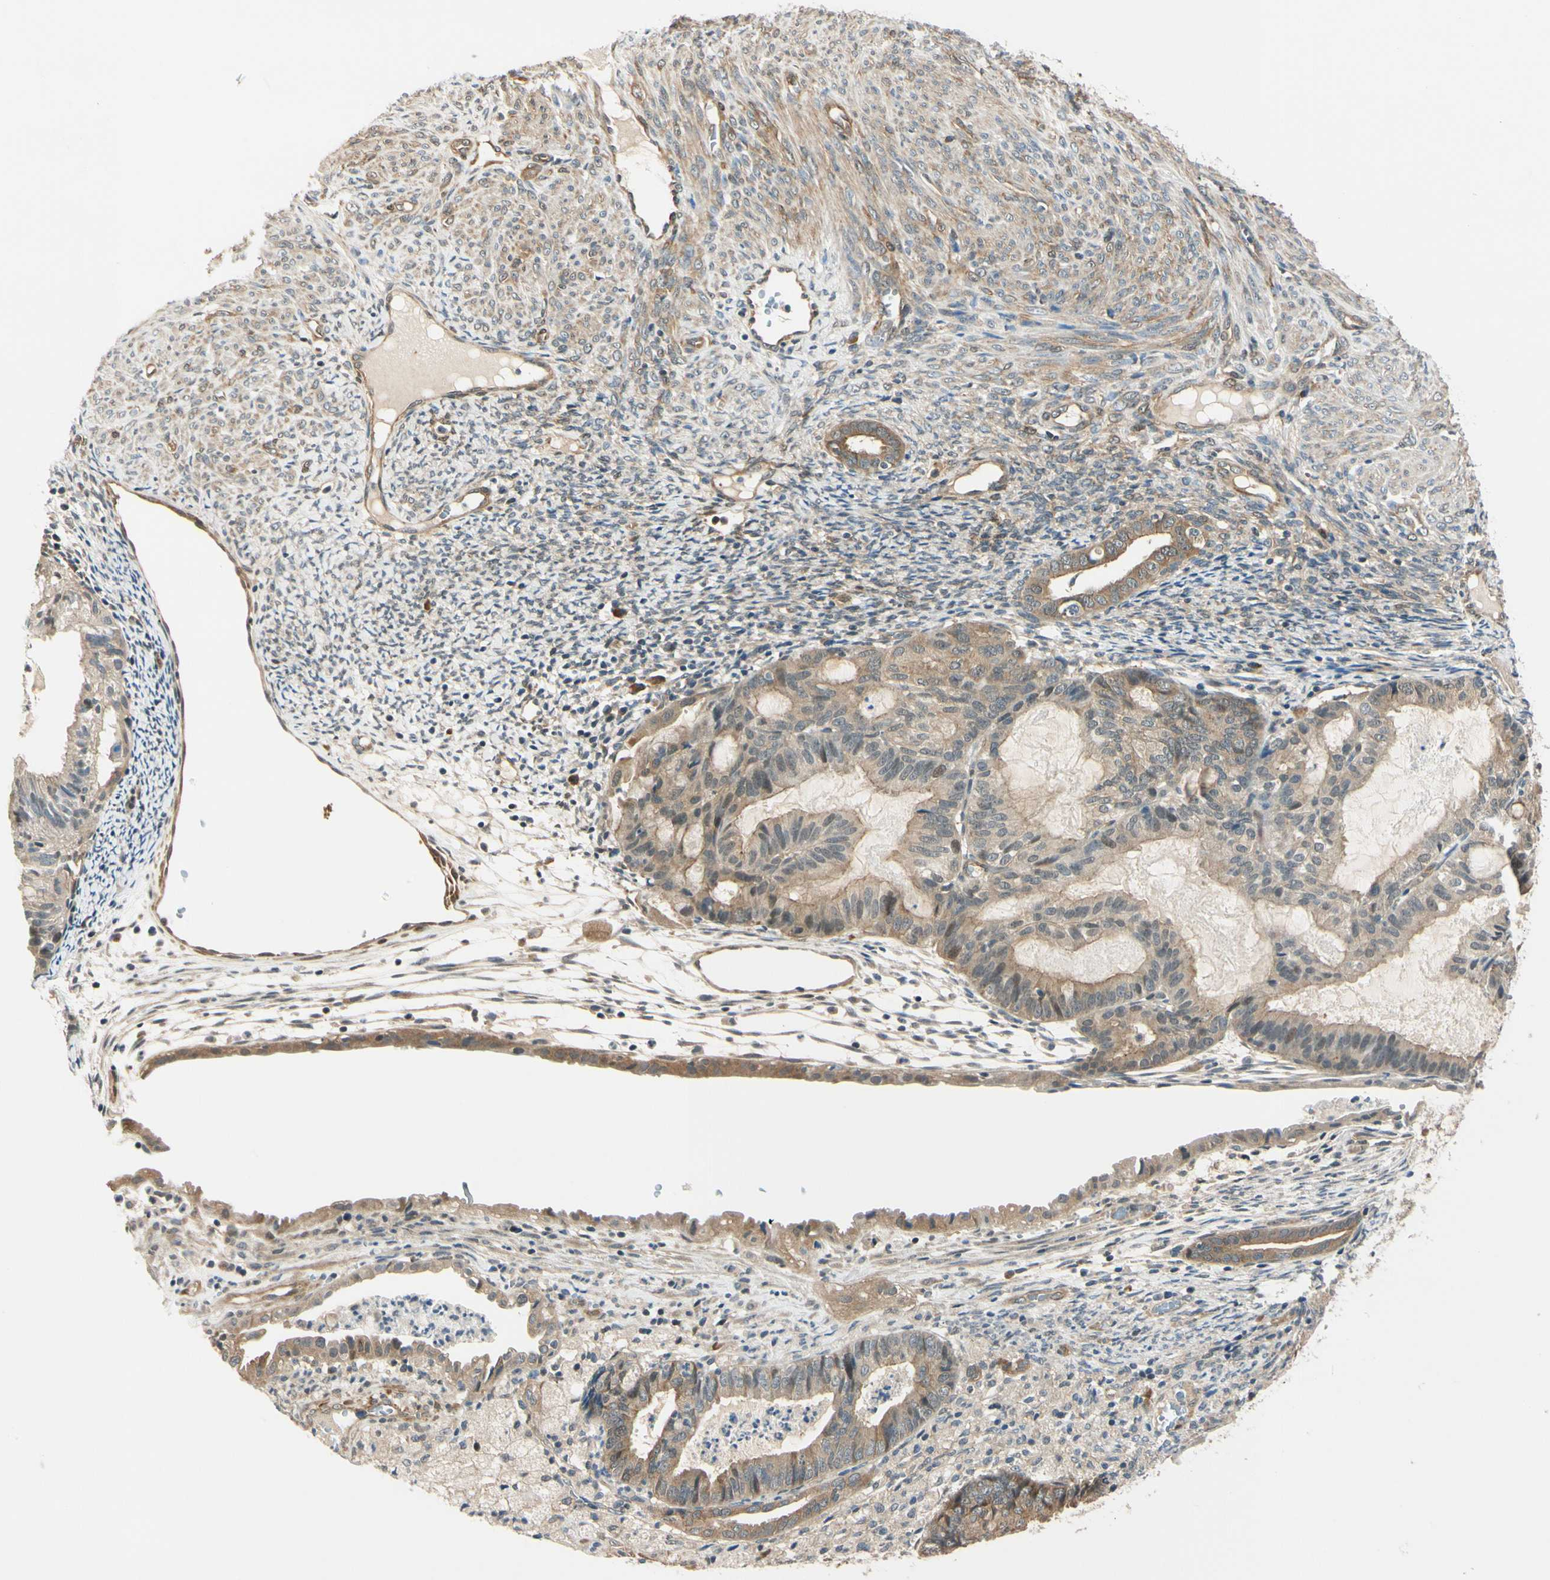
{"staining": {"intensity": "moderate", "quantity": "25%-75%", "location": "cytoplasmic/membranous"}, "tissue": "cervical cancer", "cell_type": "Tumor cells", "image_type": "cancer", "snomed": [{"axis": "morphology", "description": "Normal tissue, NOS"}, {"axis": "morphology", "description": "Adenocarcinoma, NOS"}, {"axis": "topography", "description": "Cervix"}, {"axis": "topography", "description": "Endometrium"}], "caption": "About 25%-75% of tumor cells in cervical cancer (adenocarcinoma) demonstrate moderate cytoplasmic/membranous protein expression as visualized by brown immunohistochemical staining.", "gene": "RASGRF1", "patient": {"sex": "female", "age": 86}}